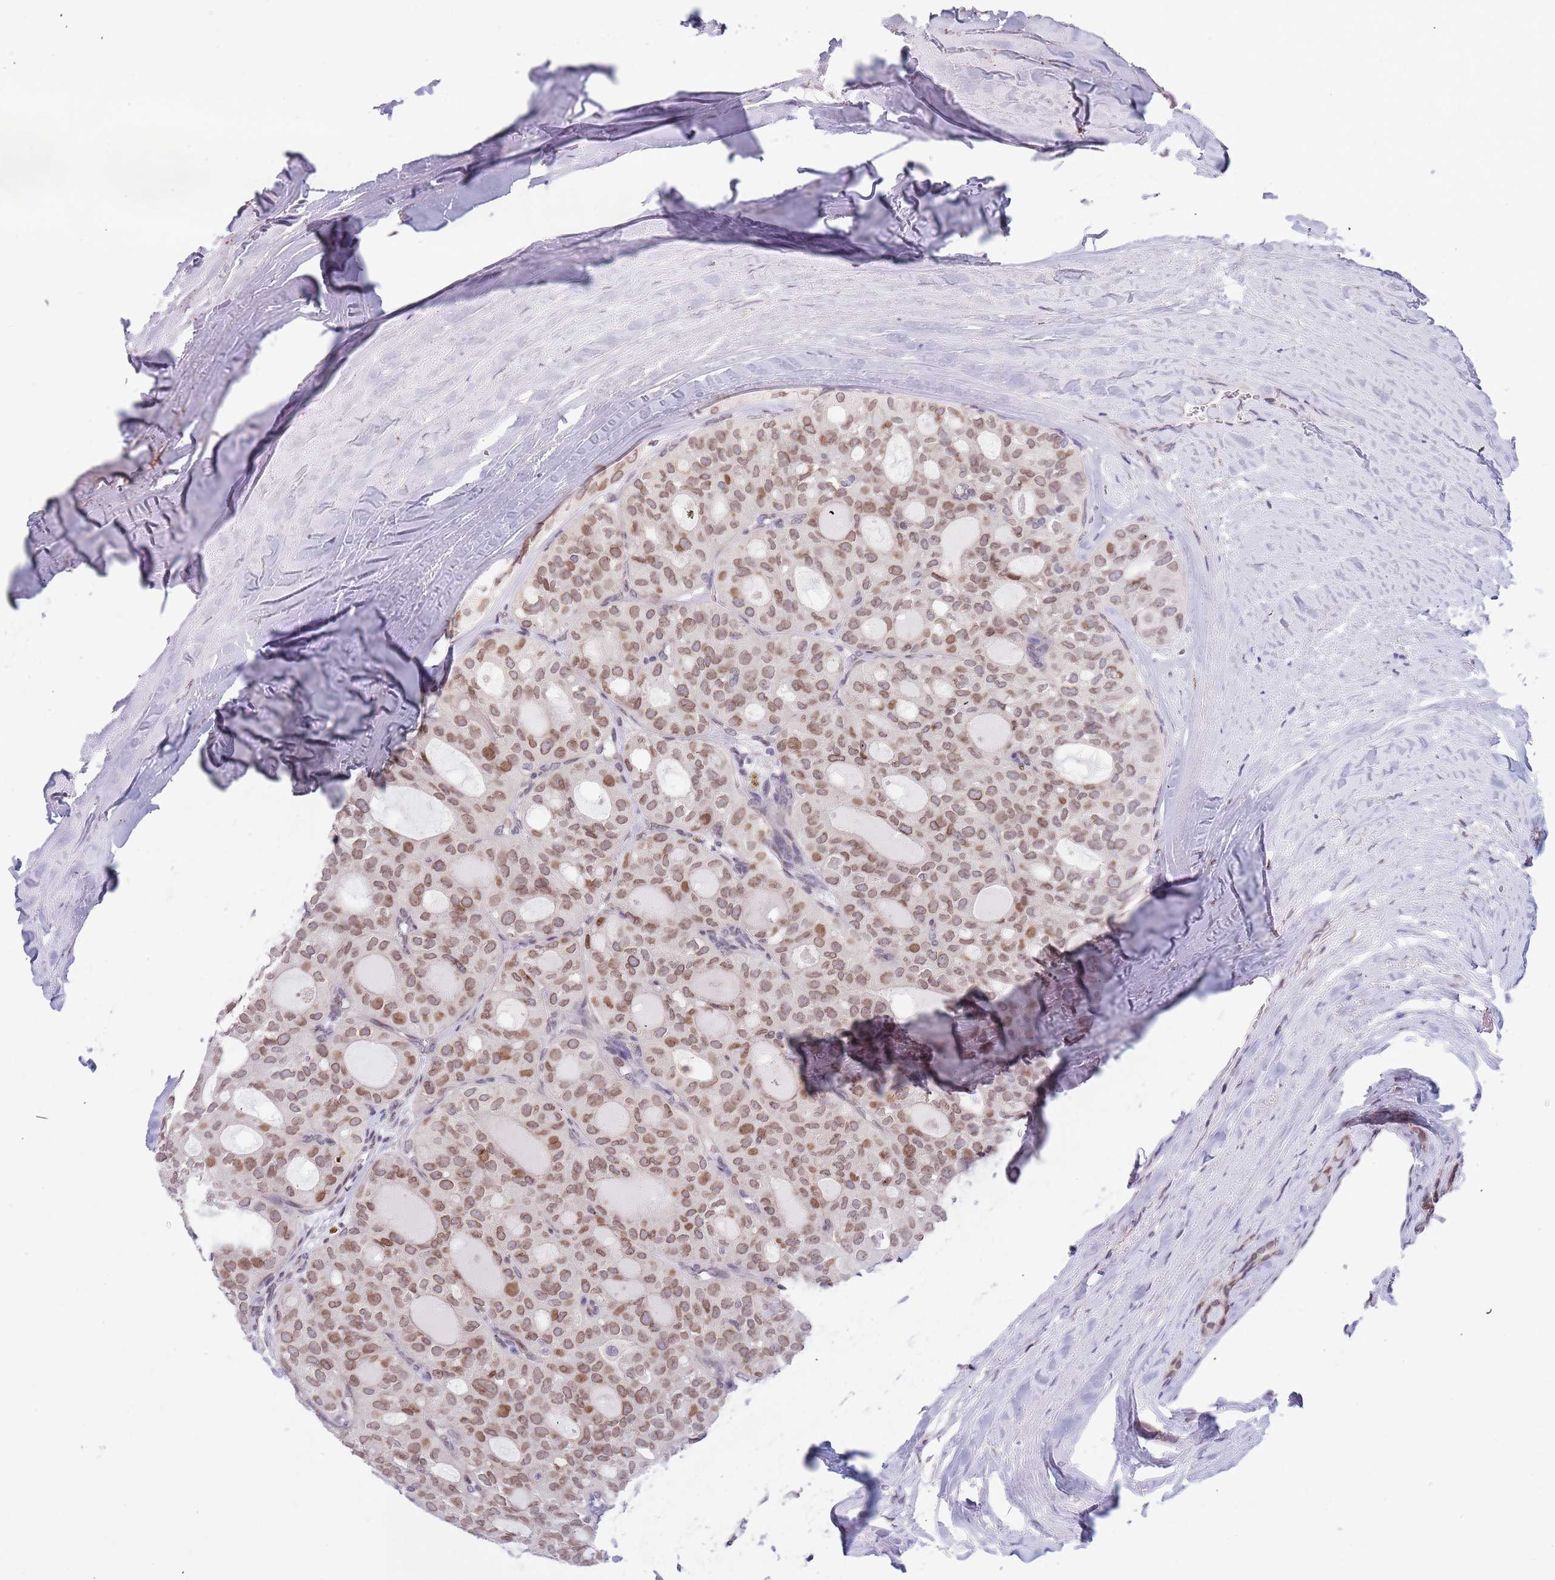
{"staining": {"intensity": "moderate", "quantity": ">75%", "location": "cytoplasmic/membranous,nuclear"}, "tissue": "thyroid cancer", "cell_type": "Tumor cells", "image_type": "cancer", "snomed": [{"axis": "morphology", "description": "Follicular adenoma carcinoma, NOS"}, {"axis": "topography", "description": "Thyroid gland"}], "caption": "There is medium levels of moderate cytoplasmic/membranous and nuclear expression in tumor cells of thyroid cancer, as demonstrated by immunohistochemical staining (brown color).", "gene": "KLHDC2", "patient": {"sex": "male", "age": 75}}